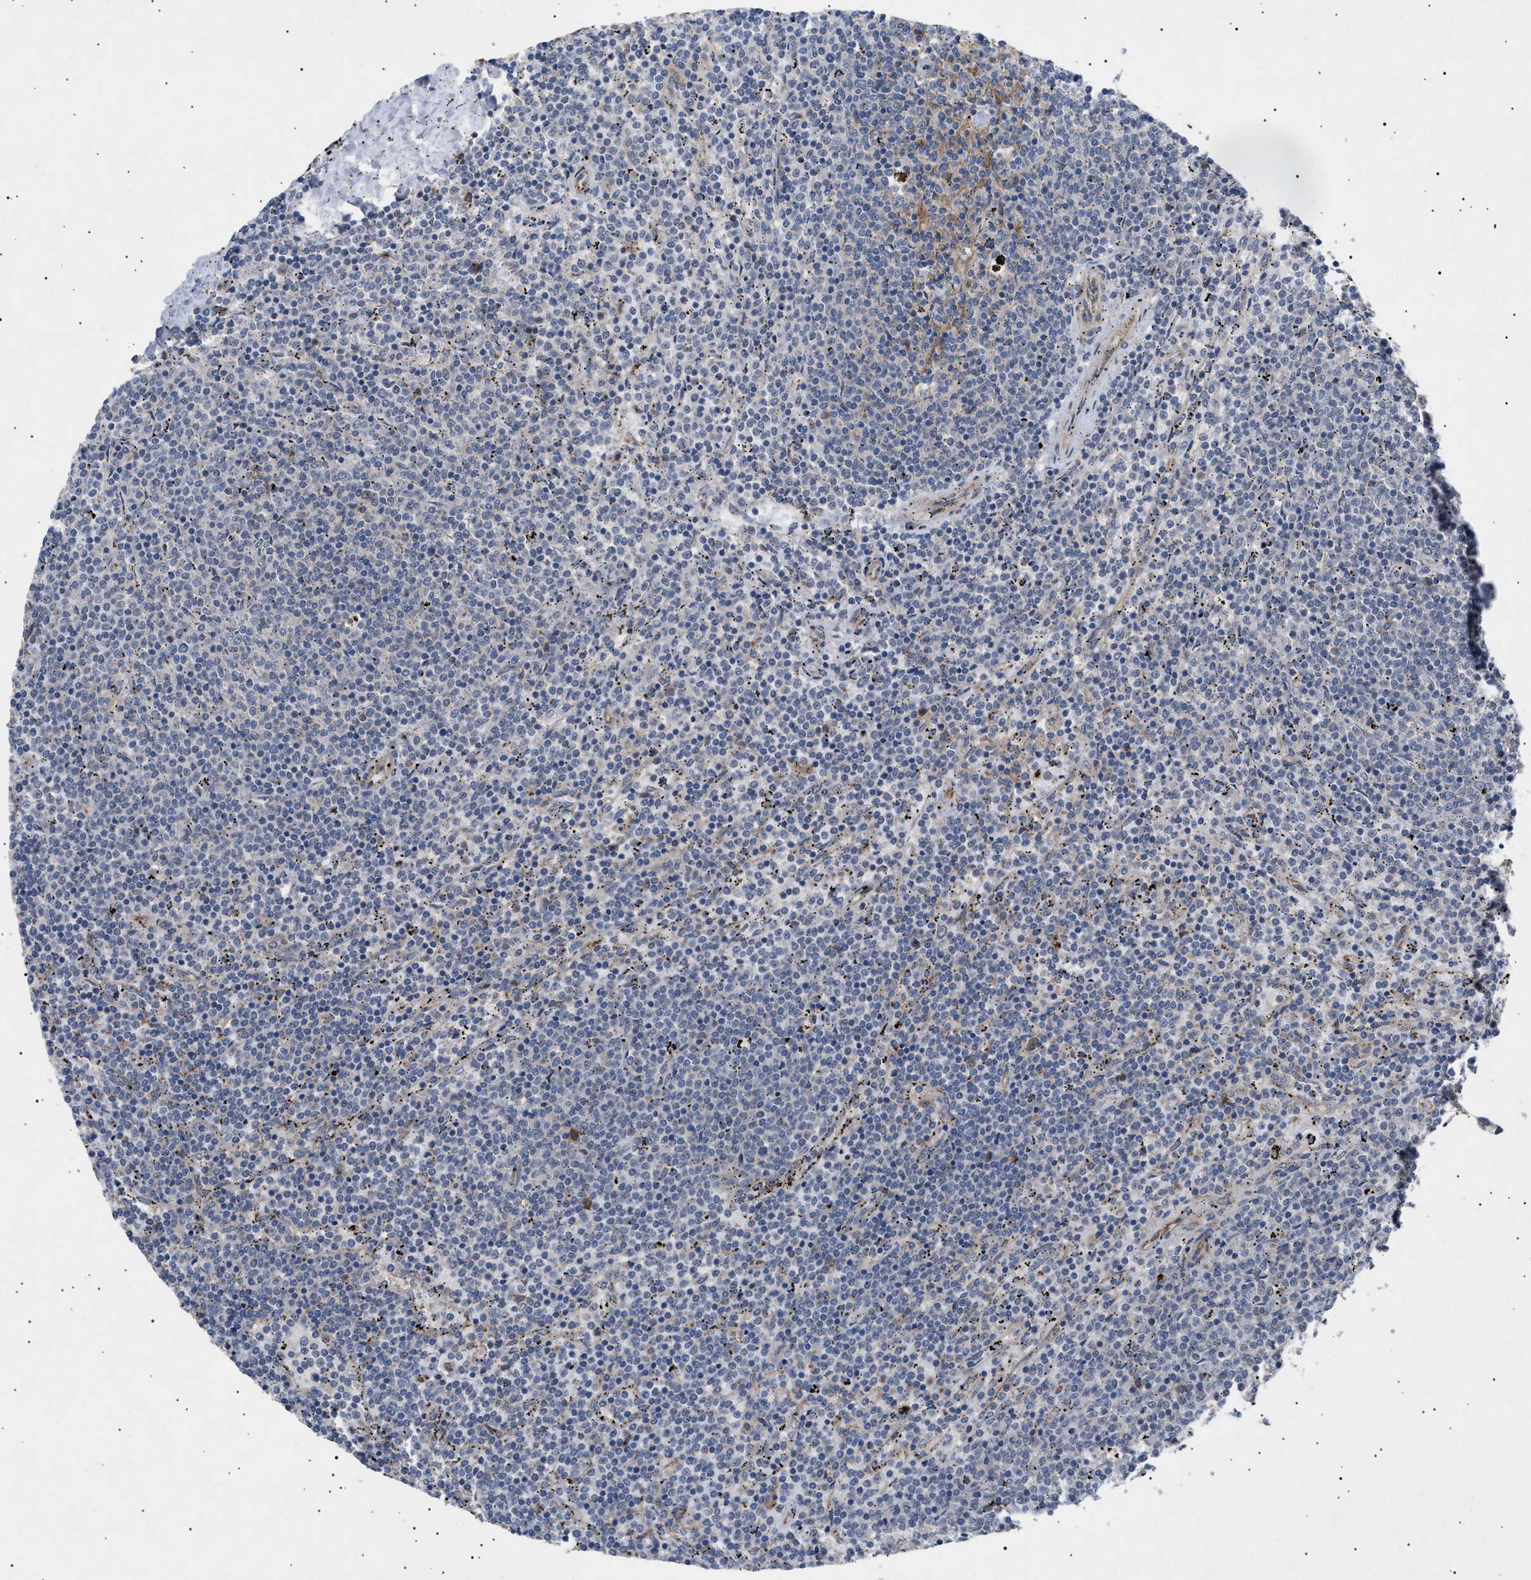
{"staining": {"intensity": "negative", "quantity": "none", "location": "none"}, "tissue": "lymphoma", "cell_type": "Tumor cells", "image_type": "cancer", "snomed": [{"axis": "morphology", "description": "Malignant lymphoma, non-Hodgkin's type, Low grade"}, {"axis": "topography", "description": "Spleen"}], "caption": "High power microscopy histopathology image of an immunohistochemistry (IHC) photomicrograph of lymphoma, revealing no significant staining in tumor cells. (Immunohistochemistry, brightfield microscopy, high magnification).", "gene": "SIRT5", "patient": {"sex": "female", "age": 50}}